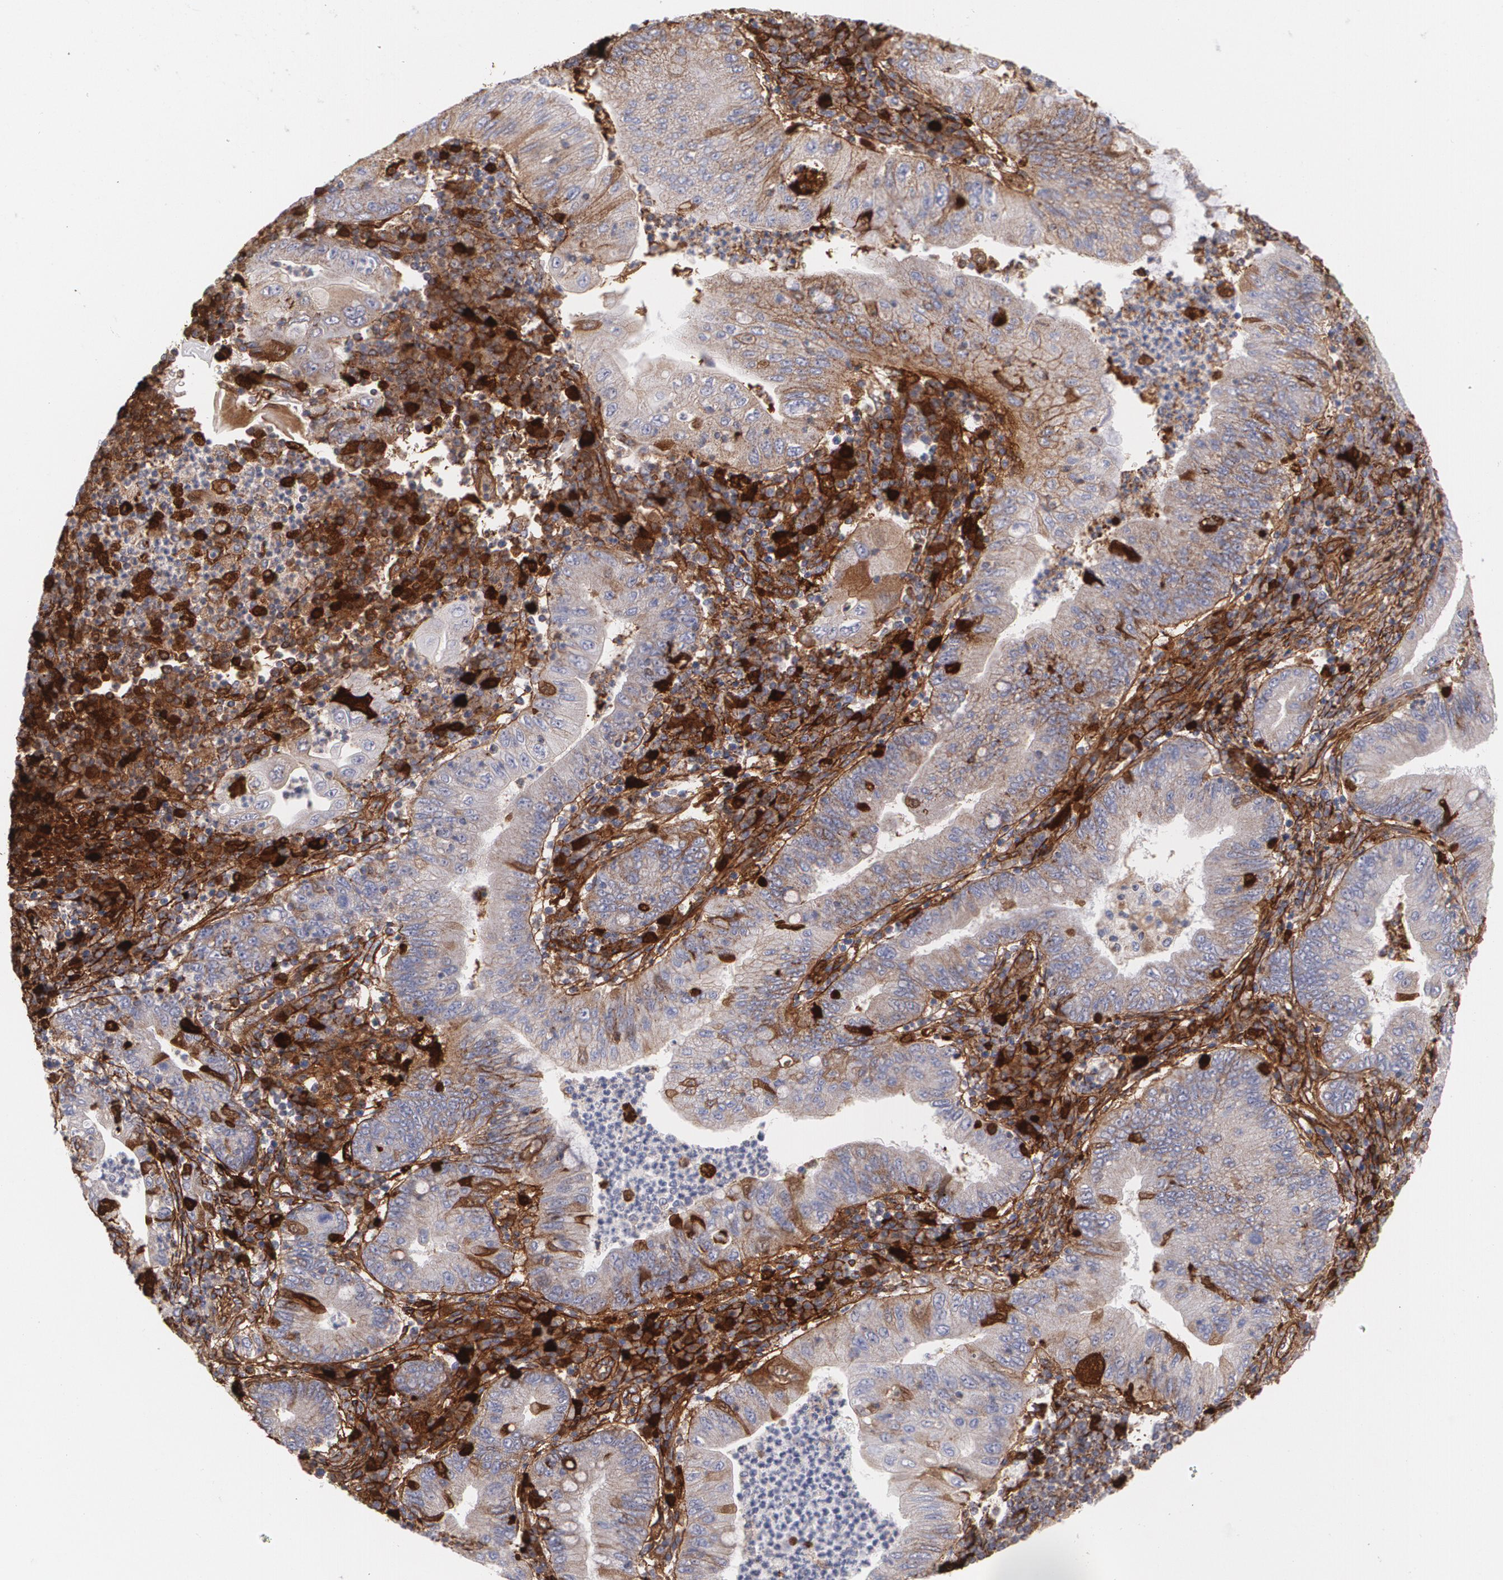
{"staining": {"intensity": "weak", "quantity": ">75%", "location": "cytoplasmic/membranous"}, "tissue": "stomach cancer", "cell_type": "Tumor cells", "image_type": "cancer", "snomed": [{"axis": "morphology", "description": "Normal tissue, NOS"}, {"axis": "morphology", "description": "Adenocarcinoma, NOS"}, {"axis": "topography", "description": "Esophagus"}, {"axis": "topography", "description": "Stomach, upper"}, {"axis": "topography", "description": "Peripheral nerve tissue"}], "caption": "The immunohistochemical stain shows weak cytoplasmic/membranous positivity in tumor cells of adenocarcinoma (stomach) tissue.", "gene": "FBLN1", "patient": {"sex": "male", "age": 62}}